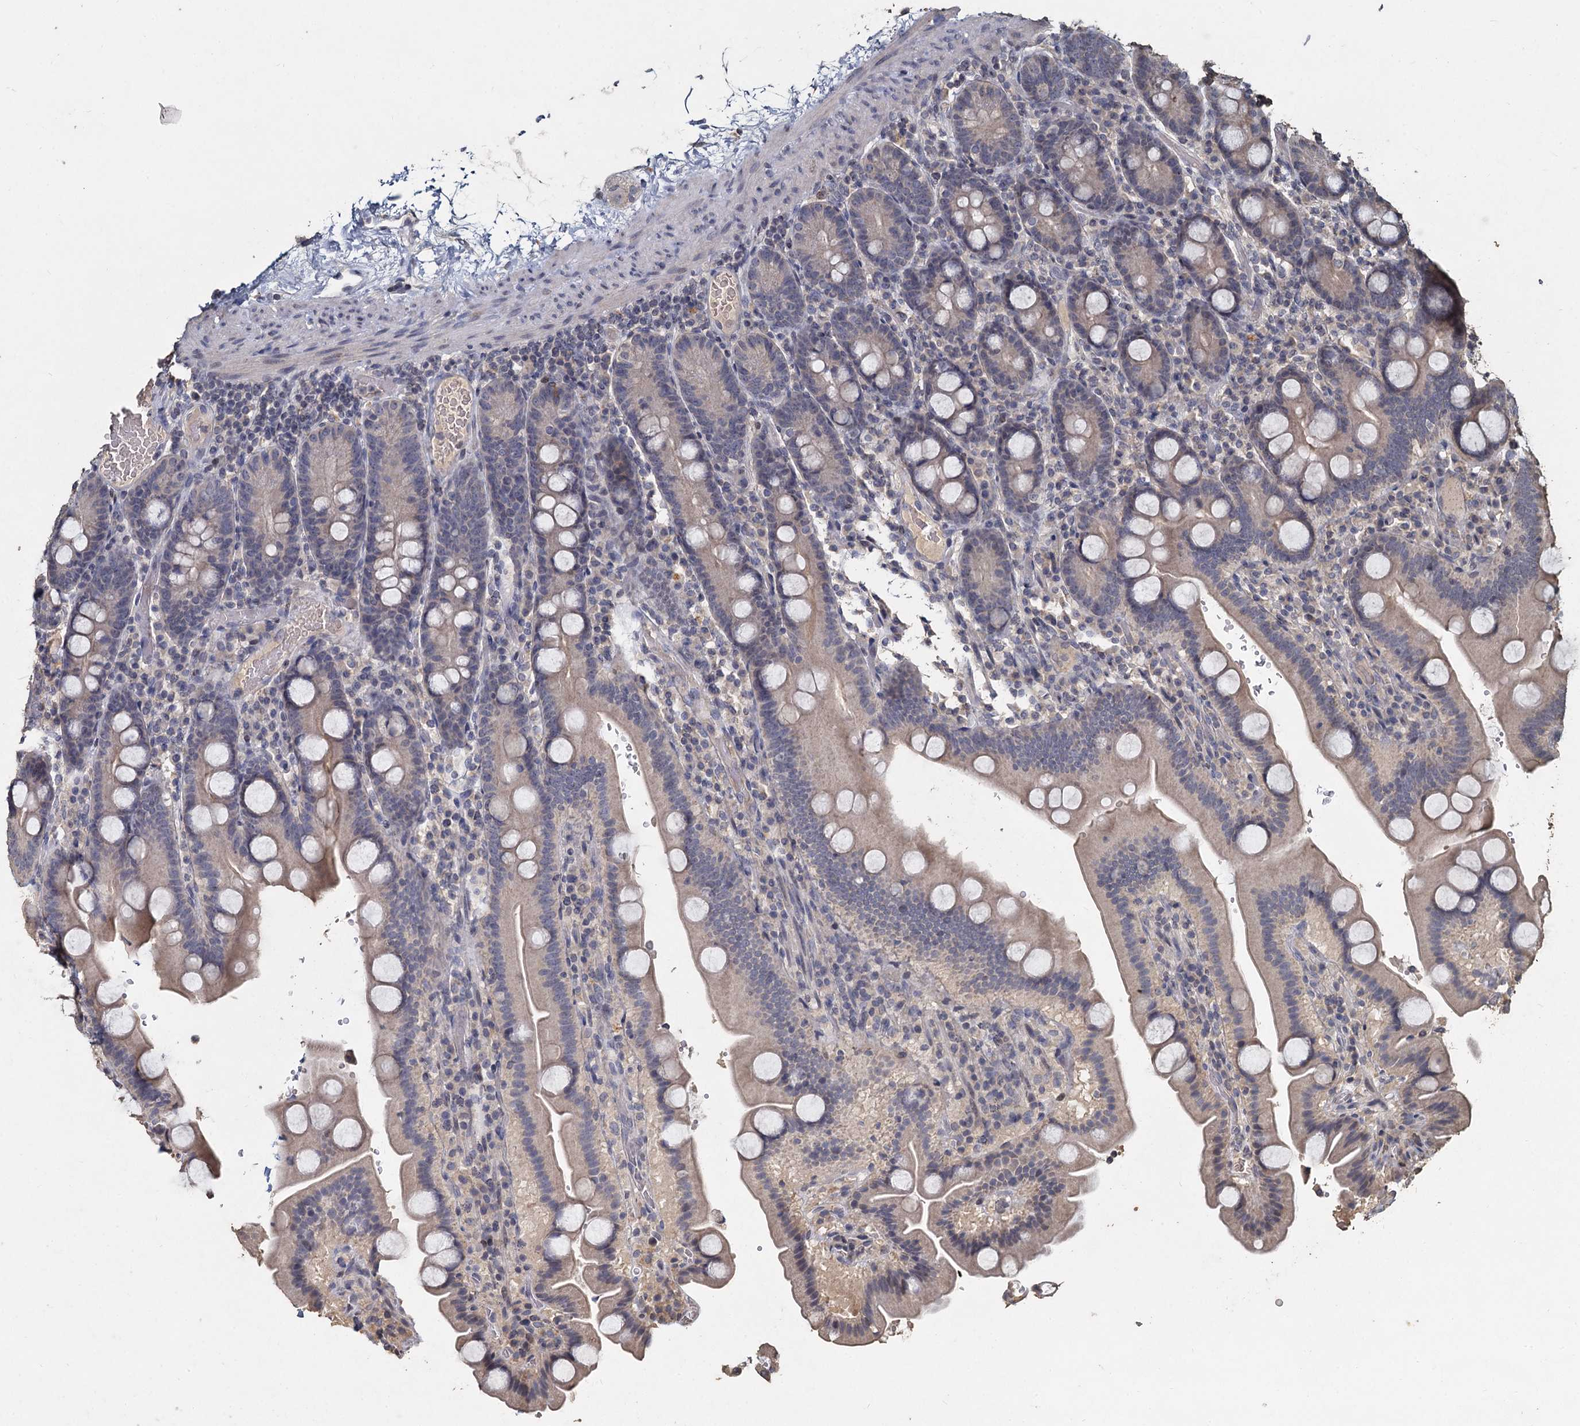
{"staining": {"intensity": "weak", "quantity": "<25%", "location": "cytoplasmic/membranous"}, "tissue": "duodenum", "cell_type": "Glandular cells", "image_type": "normal", "snomed": [{"axis": "morphology", "description": "Normal tissue, NOS"}, {"axis": "topography", "description": "Duodenum"}], "caption": "Immunohistochemistry (IHC) histopathology image of unremarkable duodenum stained for a protein (brown), which reveals no positivity in glandular cells.", "gene": "CCDC61", "patient": {"sex": "male", "age": 55}}